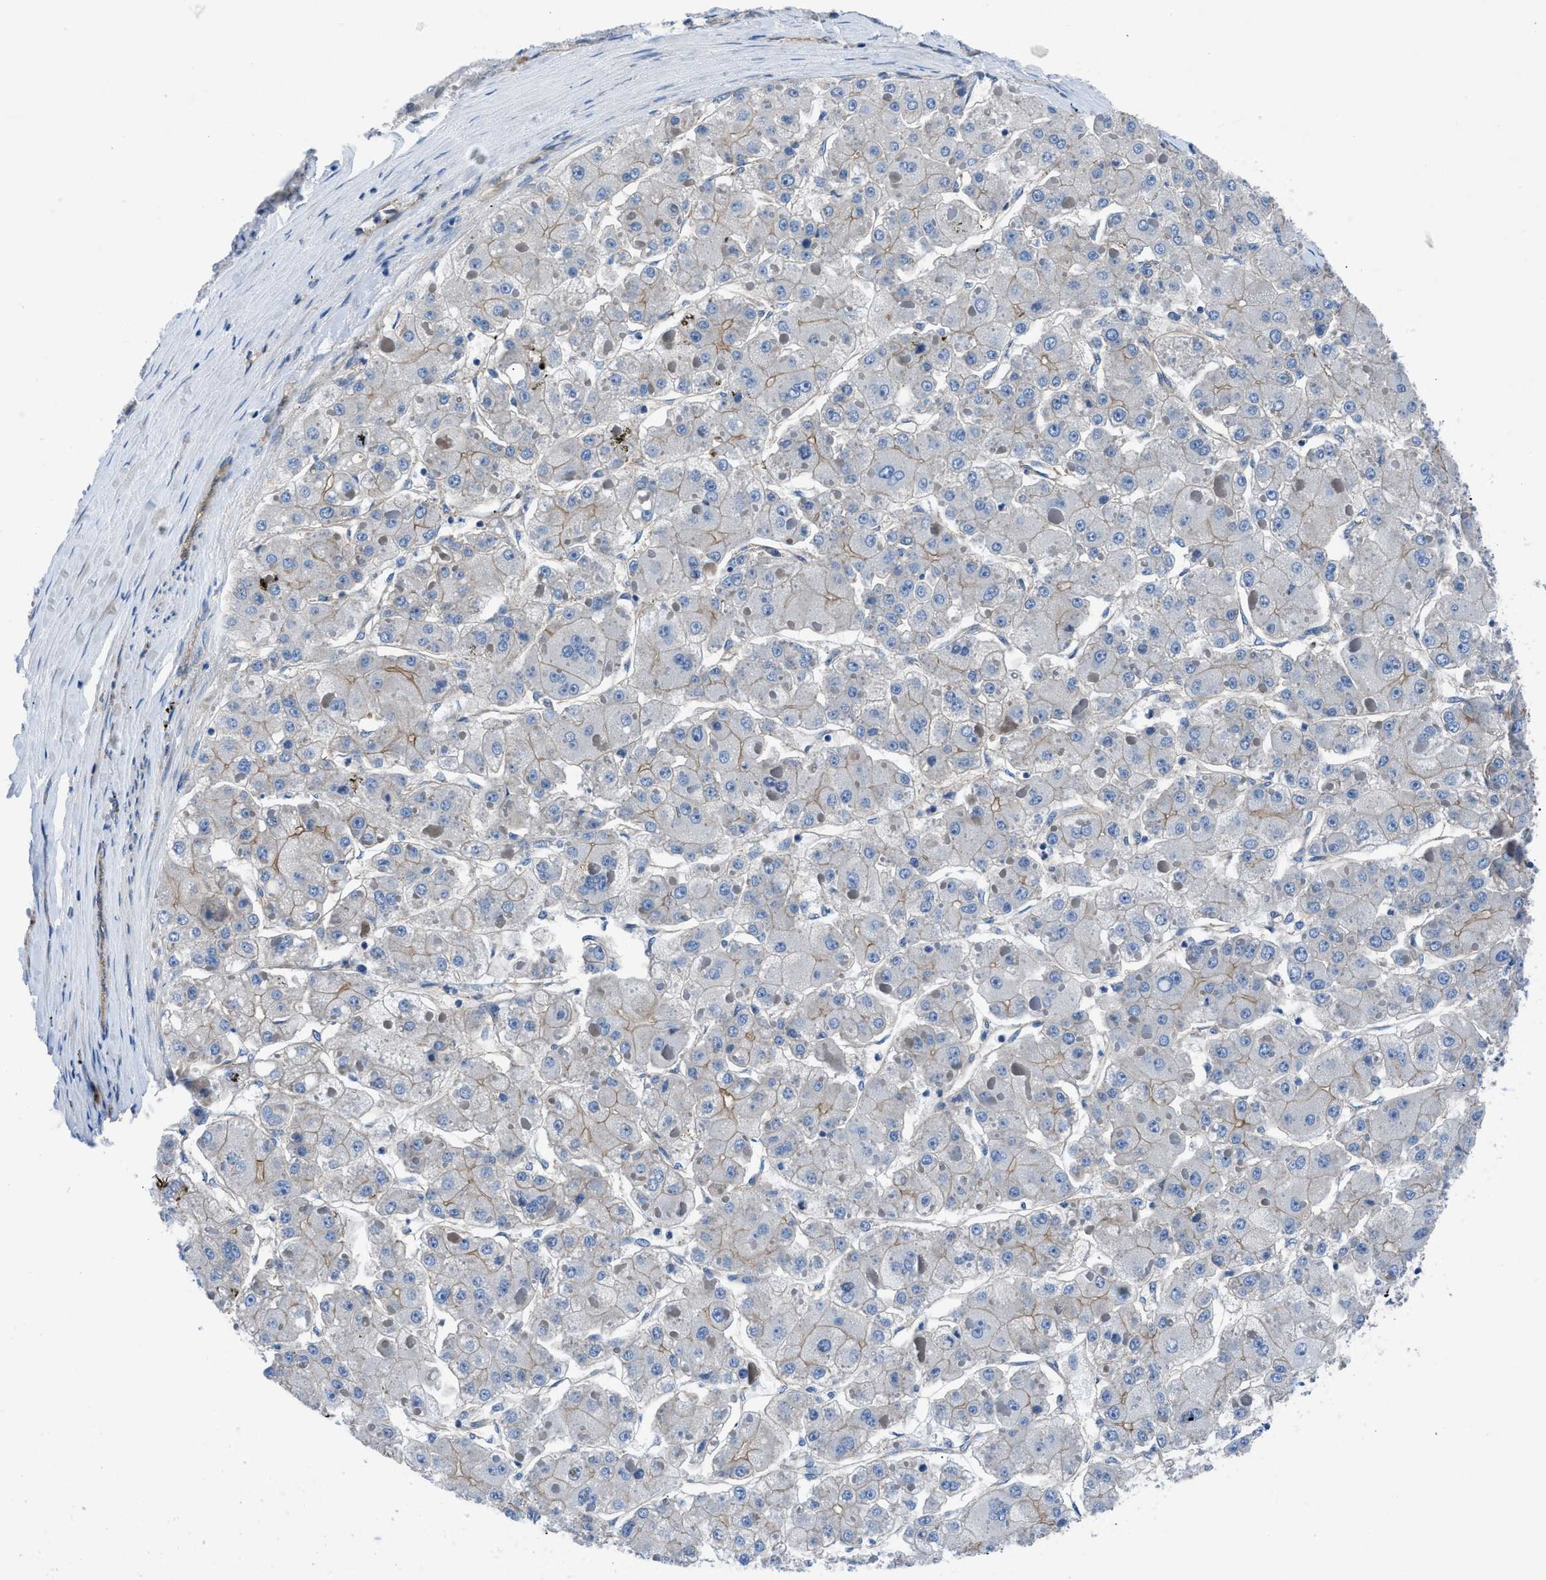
{"staining": {"intensity": "weak", "quantity": "25%-75%", "location": "cytoplasmic/membranous"}, "tissue": "liver cancer", "cell_type": "Tumor cells", "image_type": "cancer", "snomed": [{"axis": "morphology", "description": "Carcinoma, Hepatocellular, NOS"}, {"axis": "topography", "description": "Liver"}], "caption": "IHC staining of liver hepatocellular carcinoma, which exhibits low levels of weak cytoplasmic/membranous staining in about 25%-75% of tumor cells indicating weak cytoplasmic/membranous protein positivity. The staining was performed using DAB (brown) for protein detection and nuclei were counterstained in hematoxylin (blue).", "gene": "TRIP4", "patient": {"sex": "female", "age": 73}}